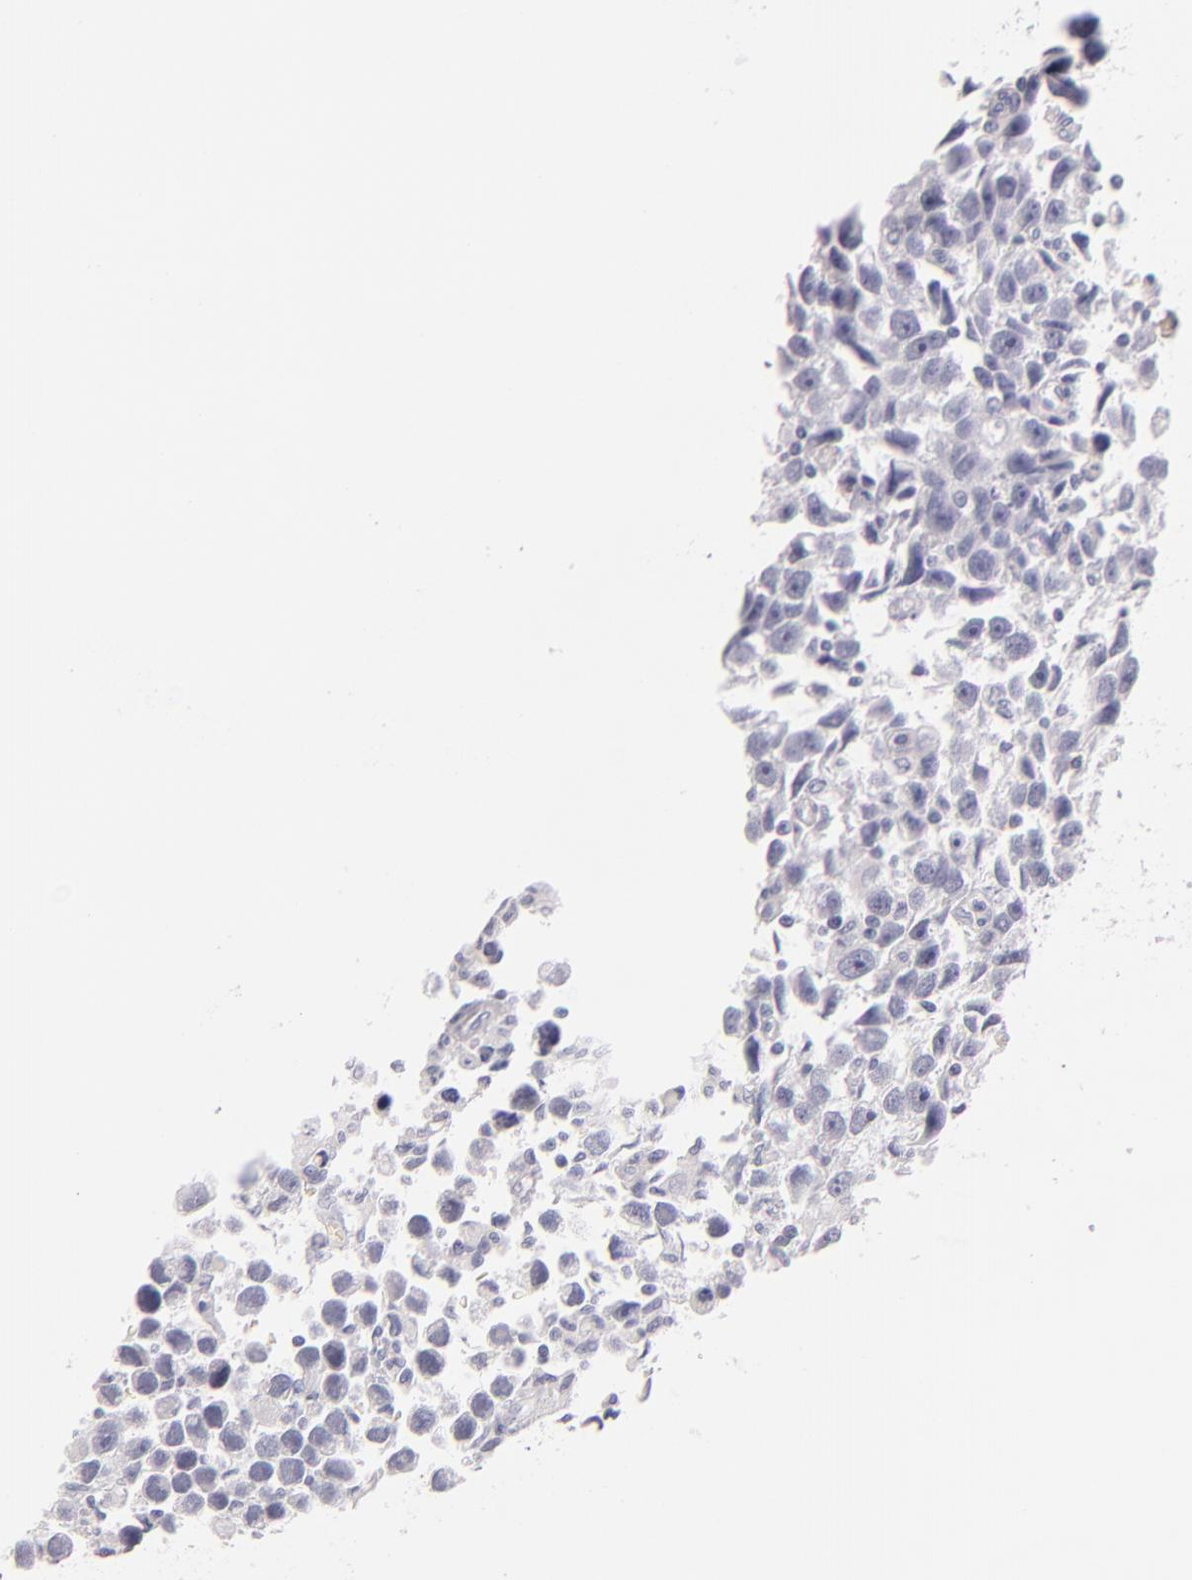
{"staining": {"intensity": "negative", "quantity": "none", "location": "none"}, "tissue": "testis cancer", "cell_type": "Tumor cells", "image_type": "cancer", "snomed": [{"axis": "morphology", "description": "Seminoma, NOS"}, {"axis": "topography", "description": "Testis"}], "caption": "Tumor cells are negative for brown protein staining in testis seminoma.", "gene": "CD207", "patient": {"sex": "male", "age": 43}}